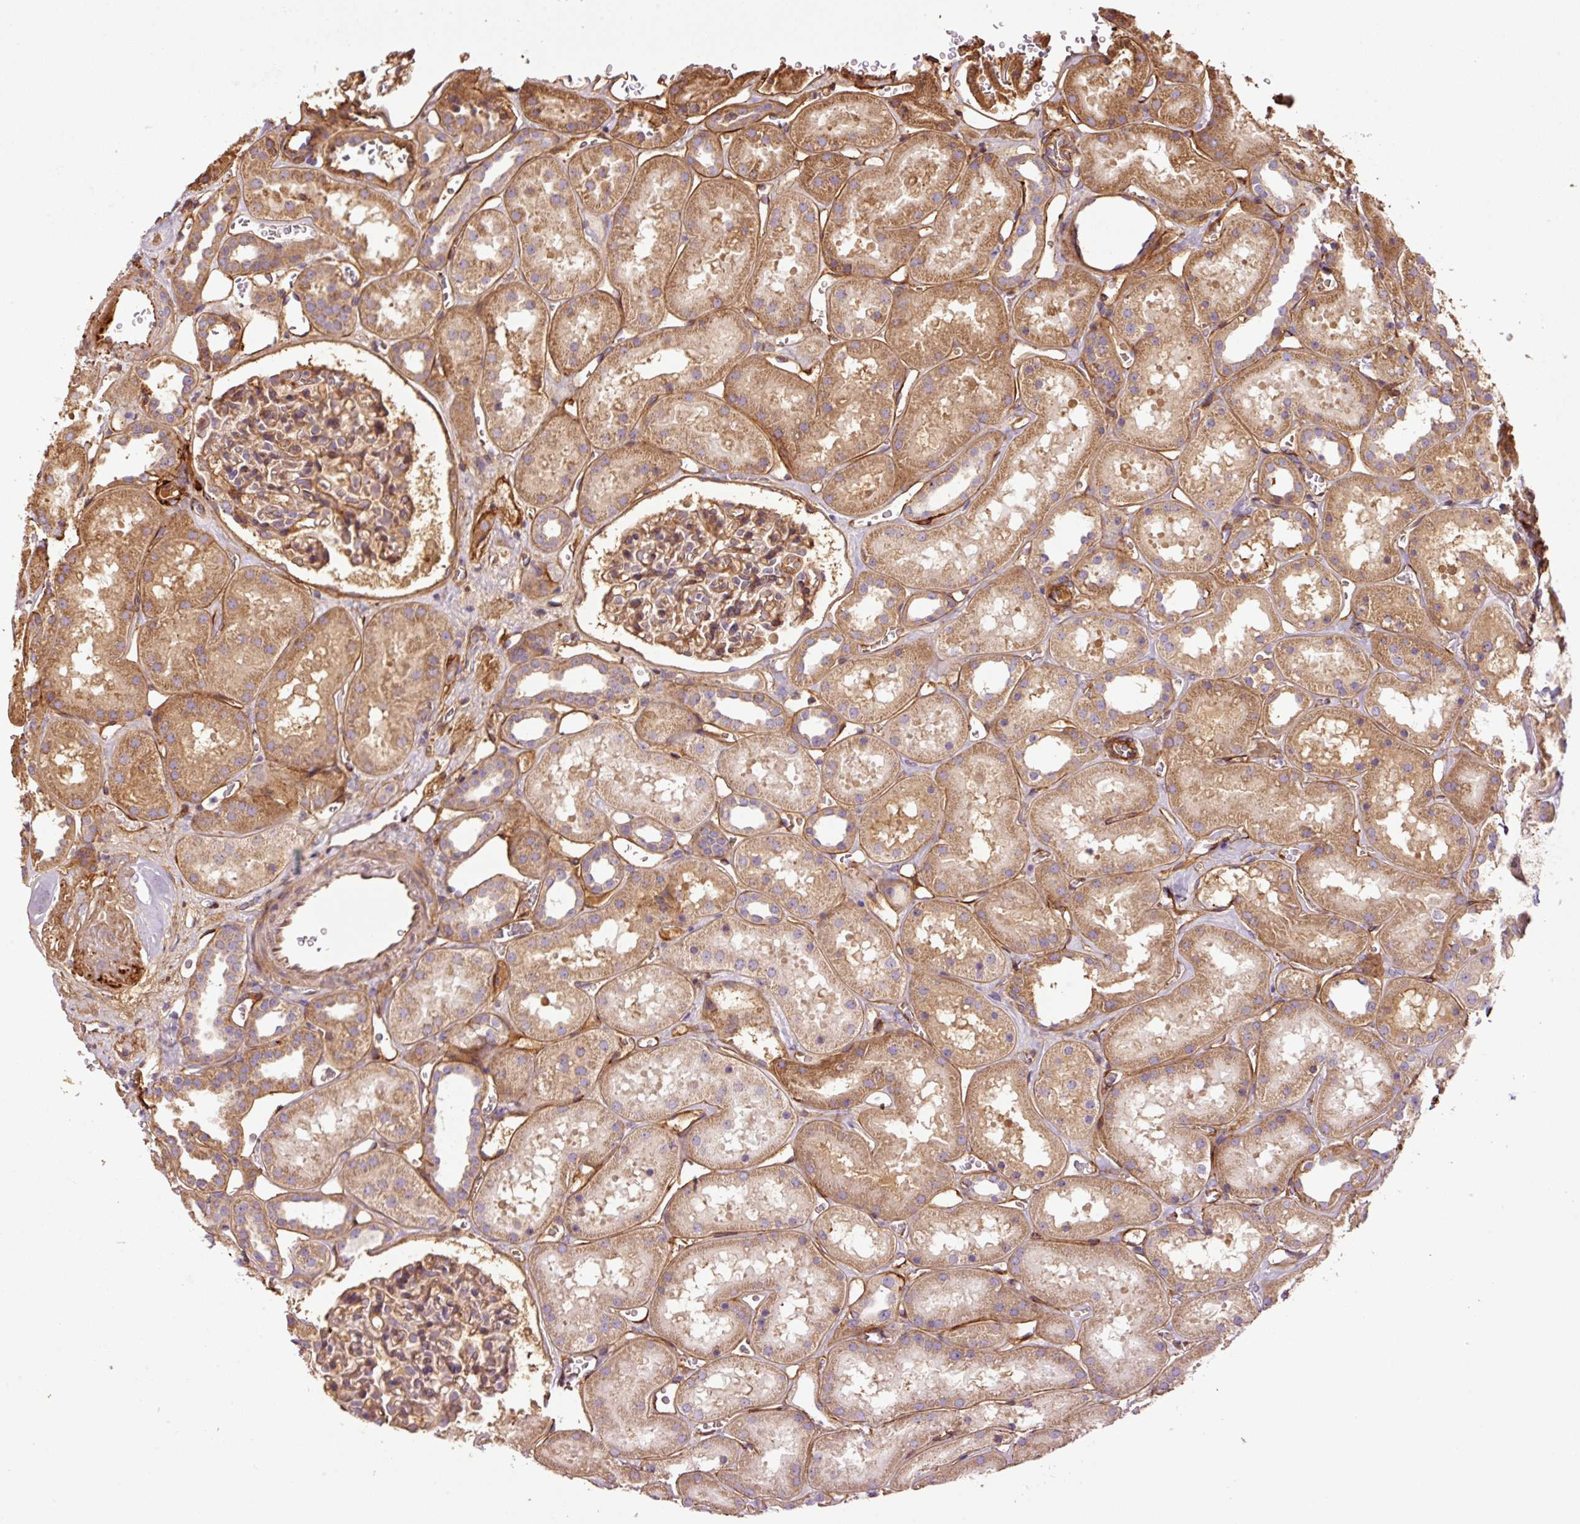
{"staining": {"intensity": "moderate", "quantity": ">75%", "location": "cytoplasmic/membranous"}, "tissue": "kidney", "cell_type": "Cells in glomeruli", "image_type": "normal", "snomed": [{"axis": "morphology", "description": "Normal tissue, NOS"}, {"axis": "topography", "description": "Kidney"}], "caption": "The photomicrograph exhibits a brown stain indicating the presence of a protein in the cytoplasmic/membranous of cells in glomeruli in kidney.", "gene": "NID2", "patient": {"sex": "female", "age": 41}}